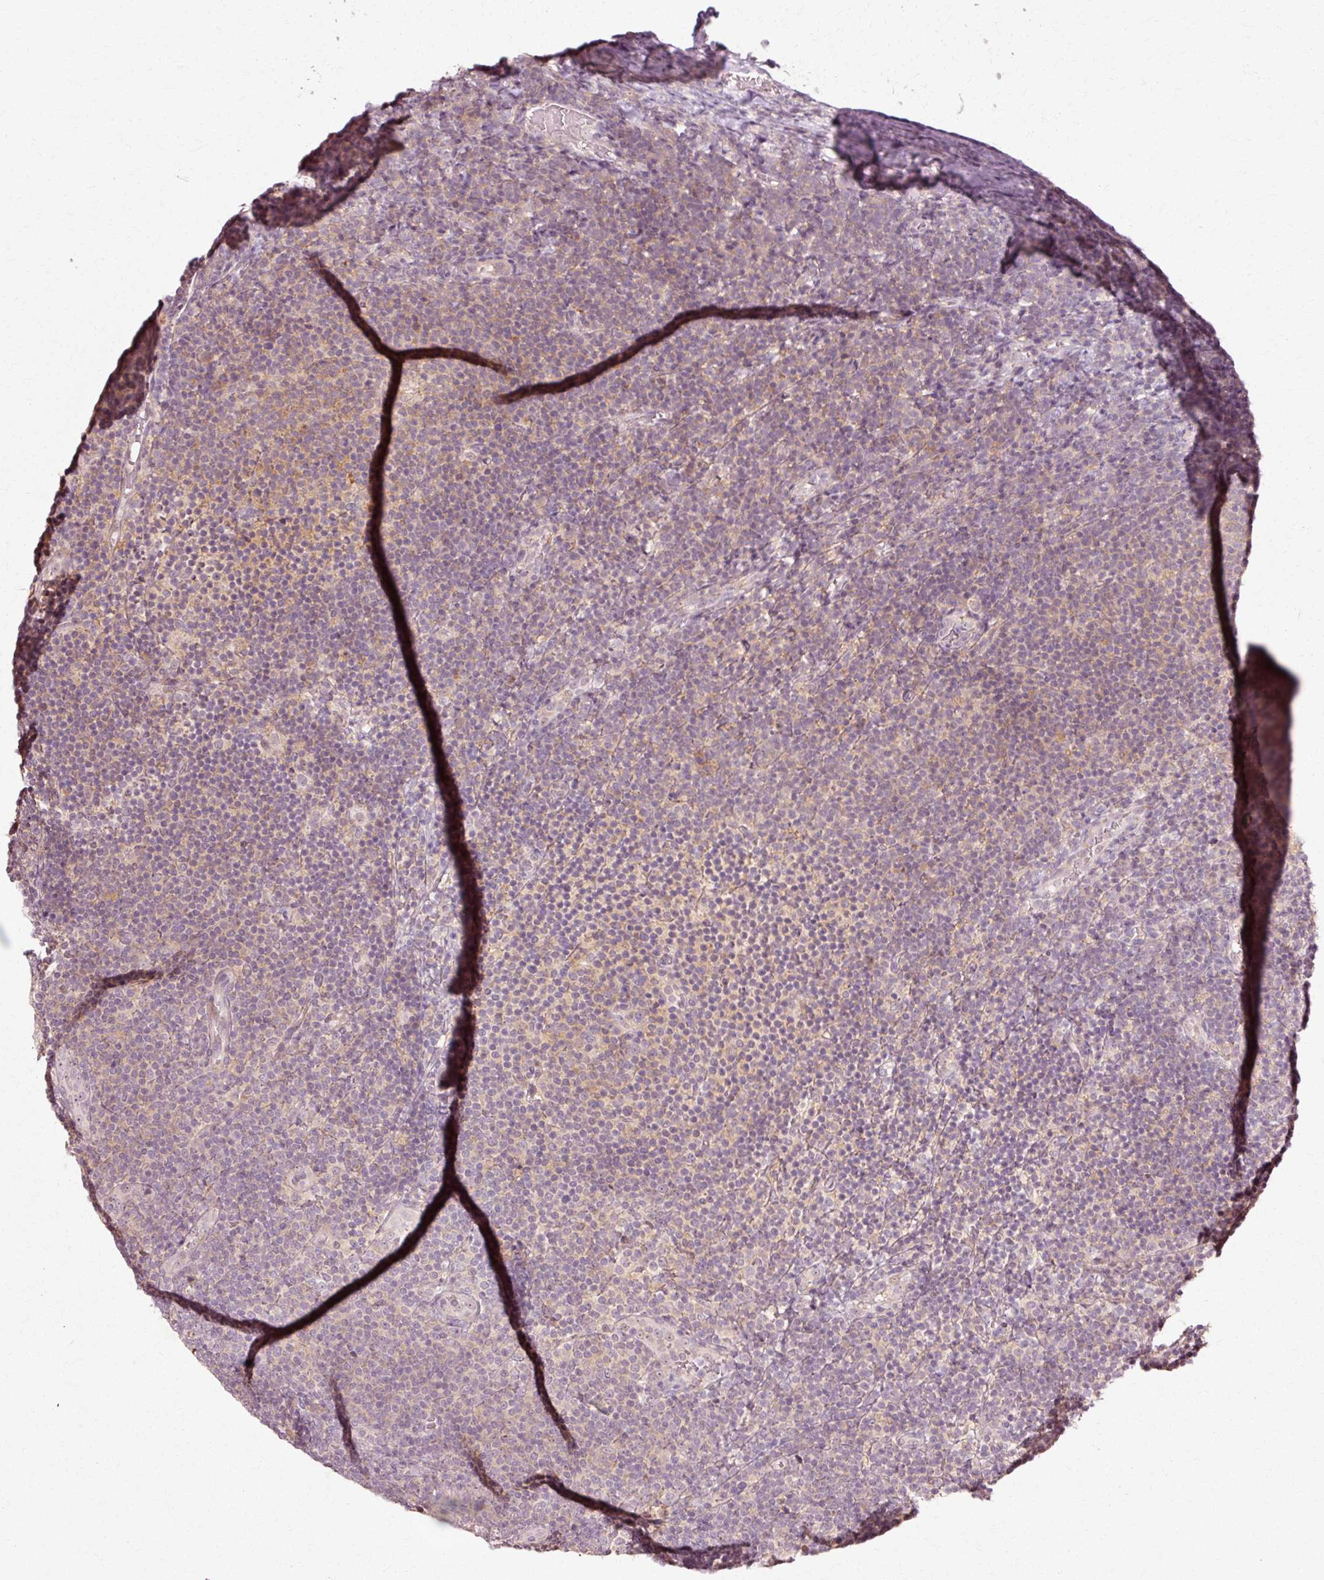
{"staining": {"intensity": "negative", "quantity": "none", "location": "none"}, "tissue": "lymphoma", "cell_type": "Tumor cells", "image_type": "cancer", "snomed": [{"axis": "morphology", "description": "Malignant lymphoma, non-Hodgkin's type, Low grade"}, {"axis": "topography", "description": "Lymph node"}], "caption": "An image of lymphoma stained for a protein displays no brown staining in tumor cells. (DAB IHC, high magnification).", "gene": "RGPD5", "patient": {"sex": "male", "age": 66}}